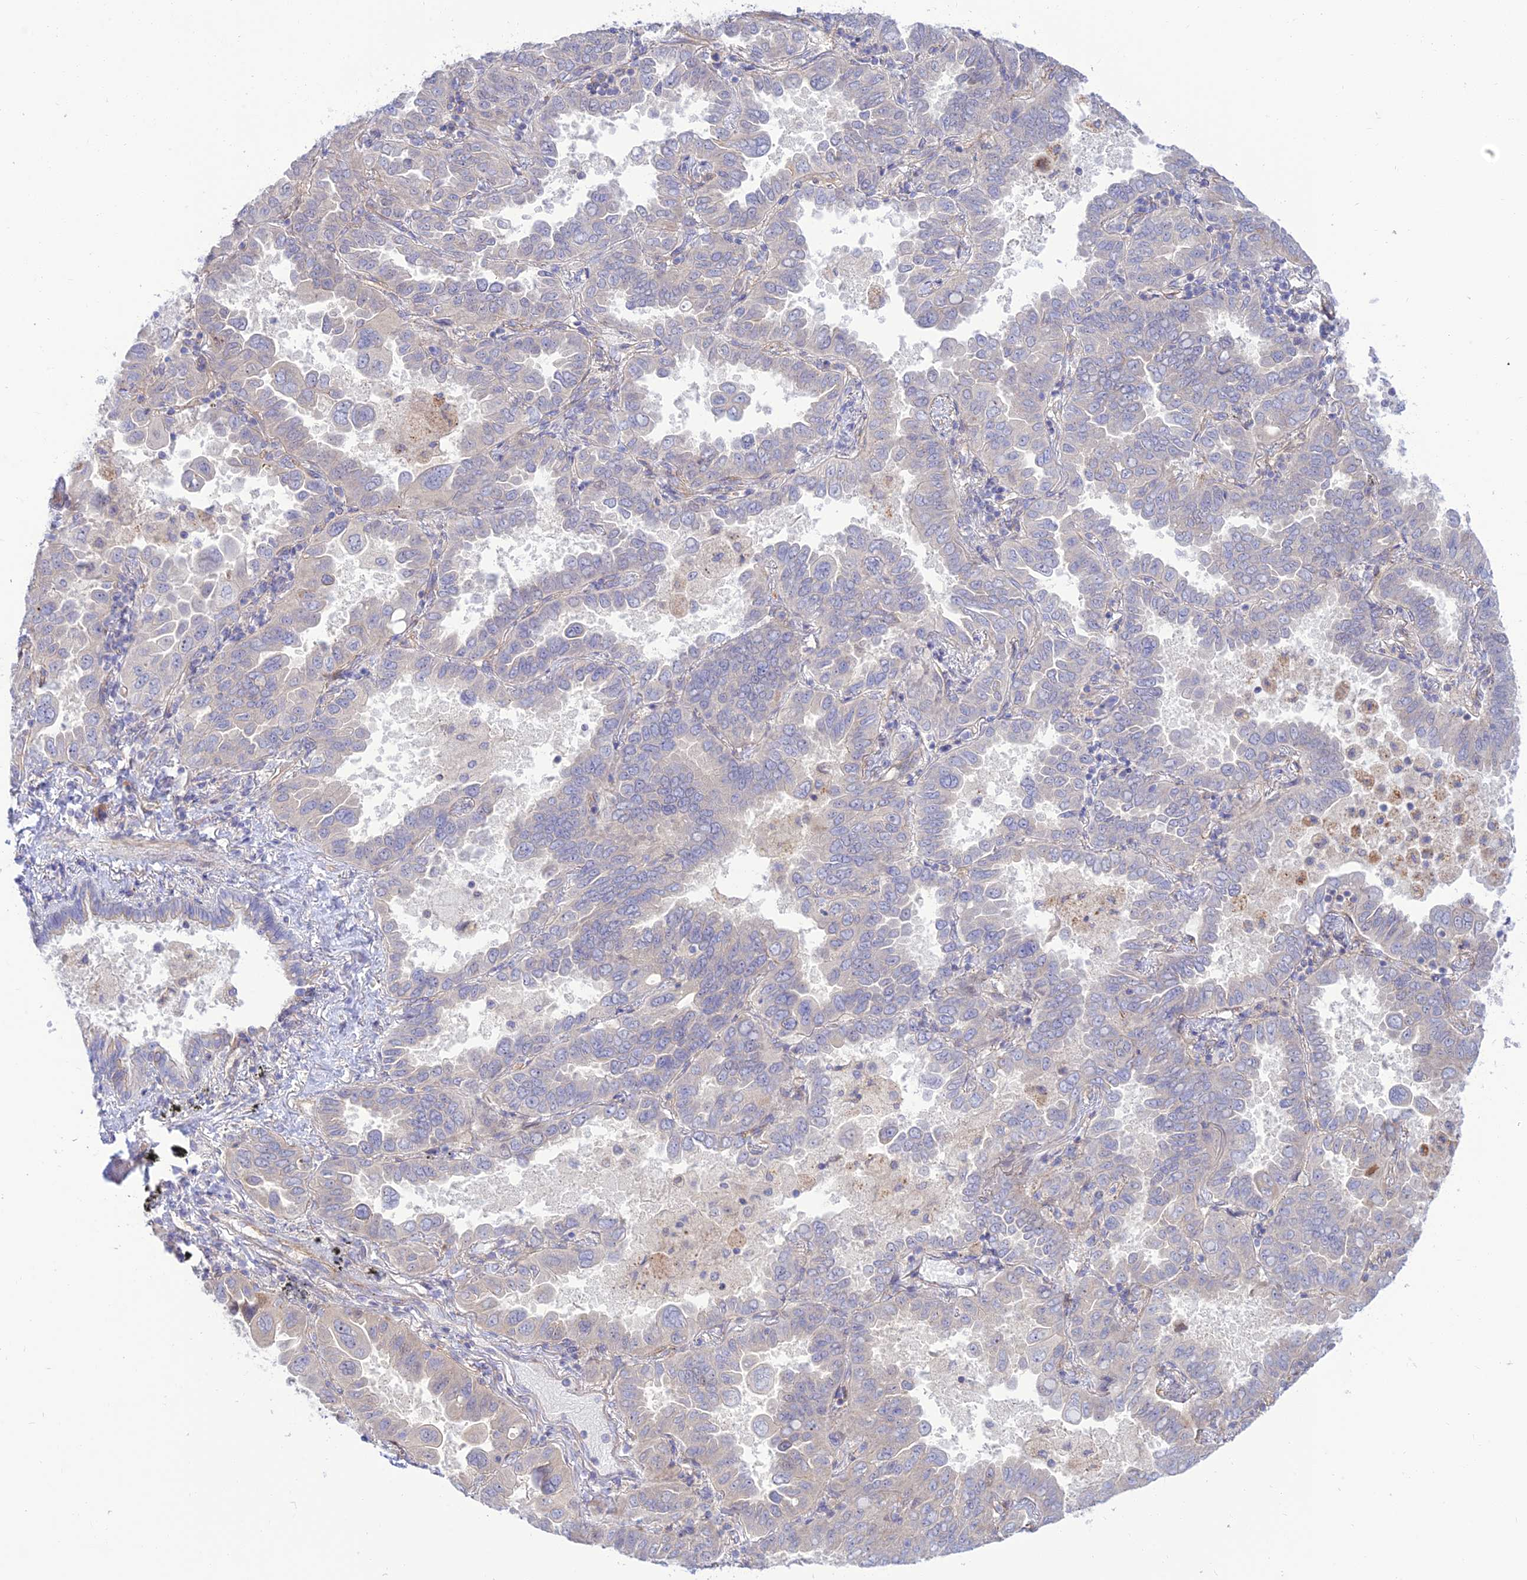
{"staining": {"intensity": "negative", "quantity": "none", "location": "none"}, "tissue": "lung cancer", "cell_type": "Tumor cells", "image_type": "cancer", "snomed": [{"axis": "morphology", "description": "Adenocarcinoma, NOS"}, {"axis": "topography", "description": "Lung"}], "caption": "The image exhibits no significant expression in tumor cells of adenocarcinoma (lung). The staining is performed using DAB (3,3'-diaminobenzidine) brown chromogen with nuclei counter-stained in using hematoxylin.", "gene": "KCNAB1", "patient": {"sex": "male", "age": 64}}